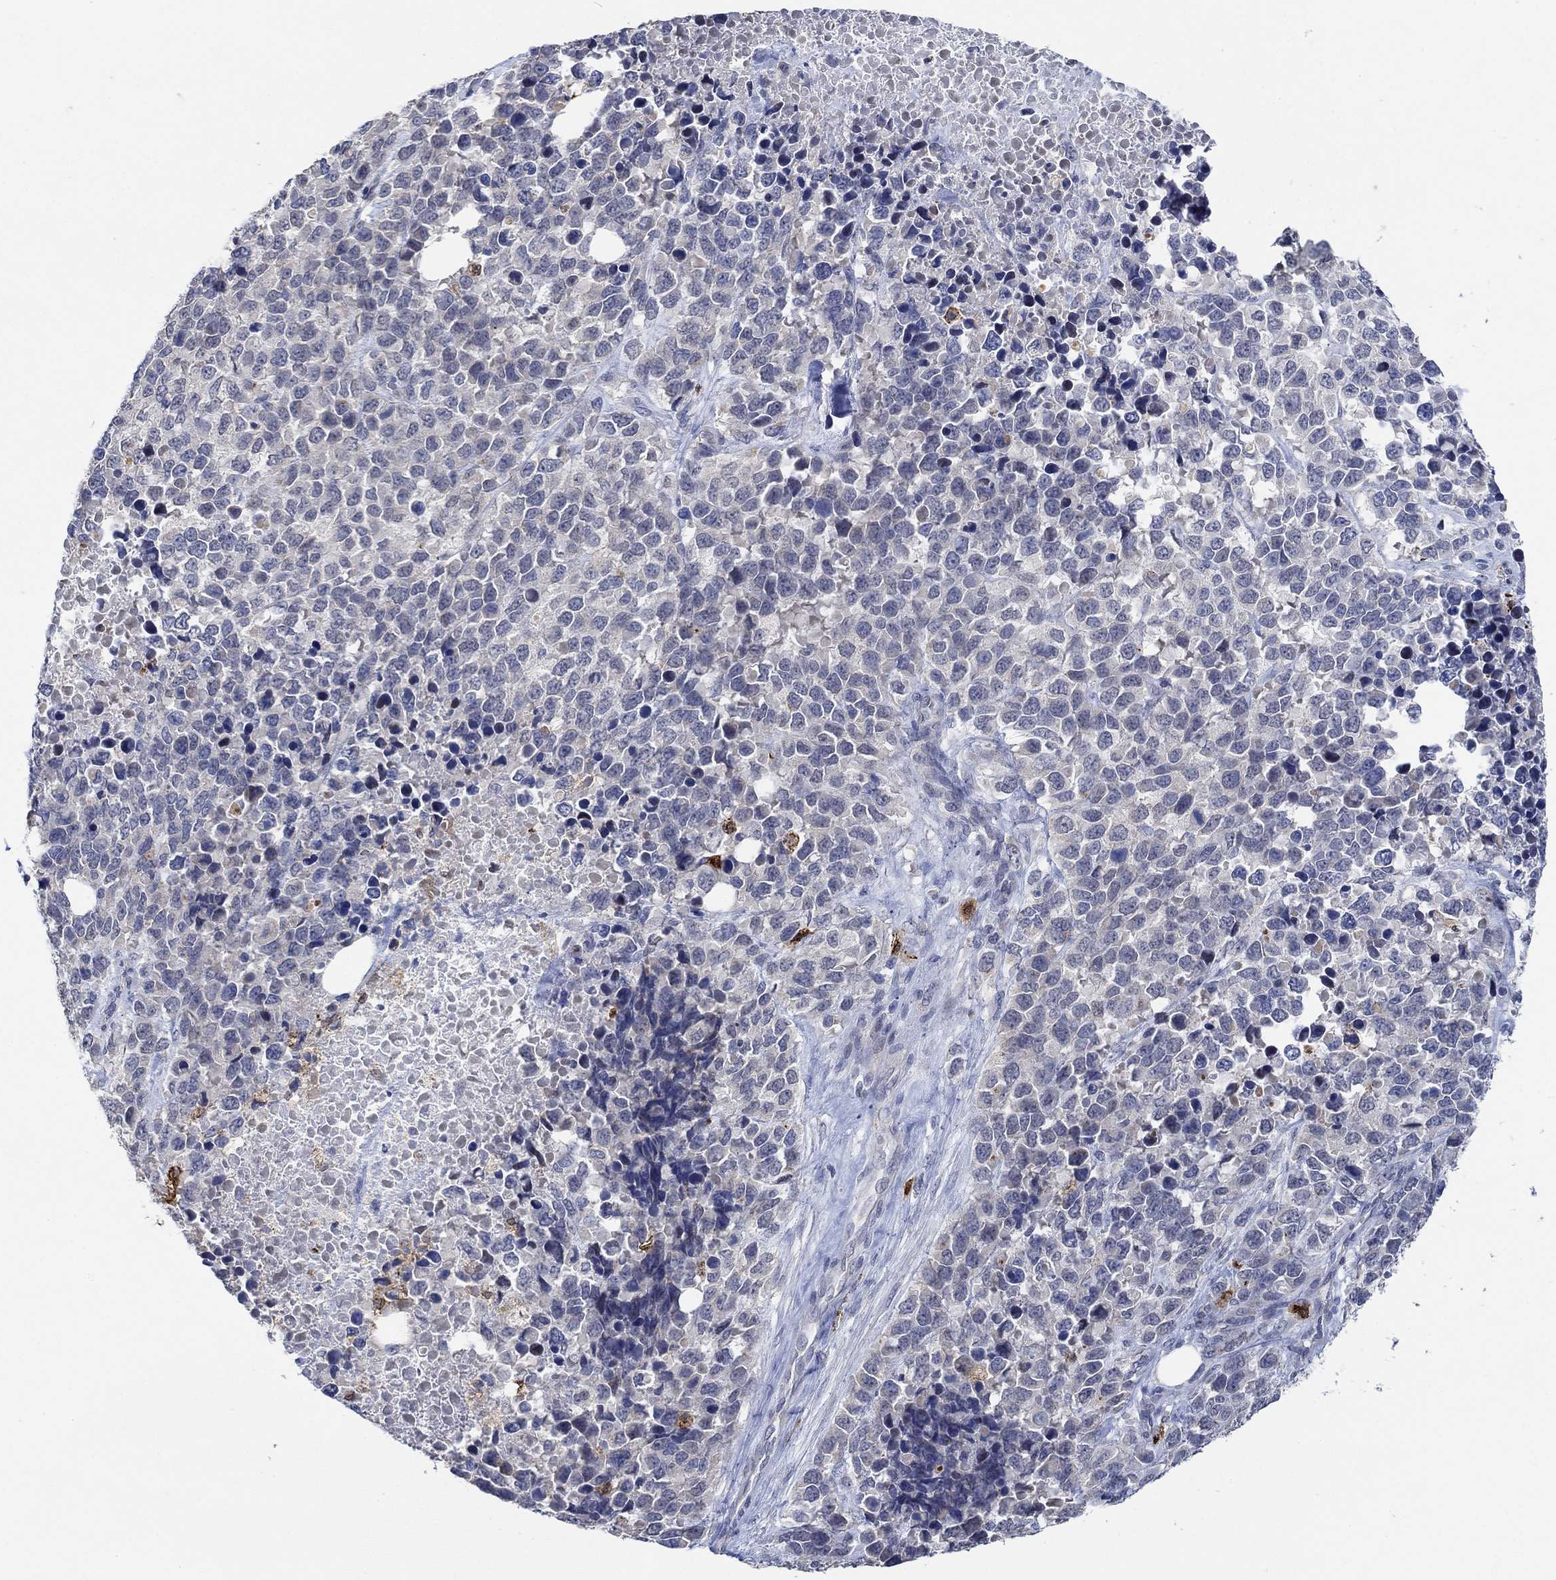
{"staining": {"intensity": "negative", "quantity": "none", "location": "none"}, "tissue": "melanoma", "cell_type": "Tumor cells", "image_type": "cancer", "snomed": [{"axis": "morphology", "description": "Malignant melanoma, Metastatic site"}, {"axis": "topography", "description": "Skin"}], "caption": "Melanoma stained for a protein using immunohistochemistry (IHC) shows no positivity tumor cells.", "gene": "MPP1", "patient": {"sex": "male", "age": 84}}